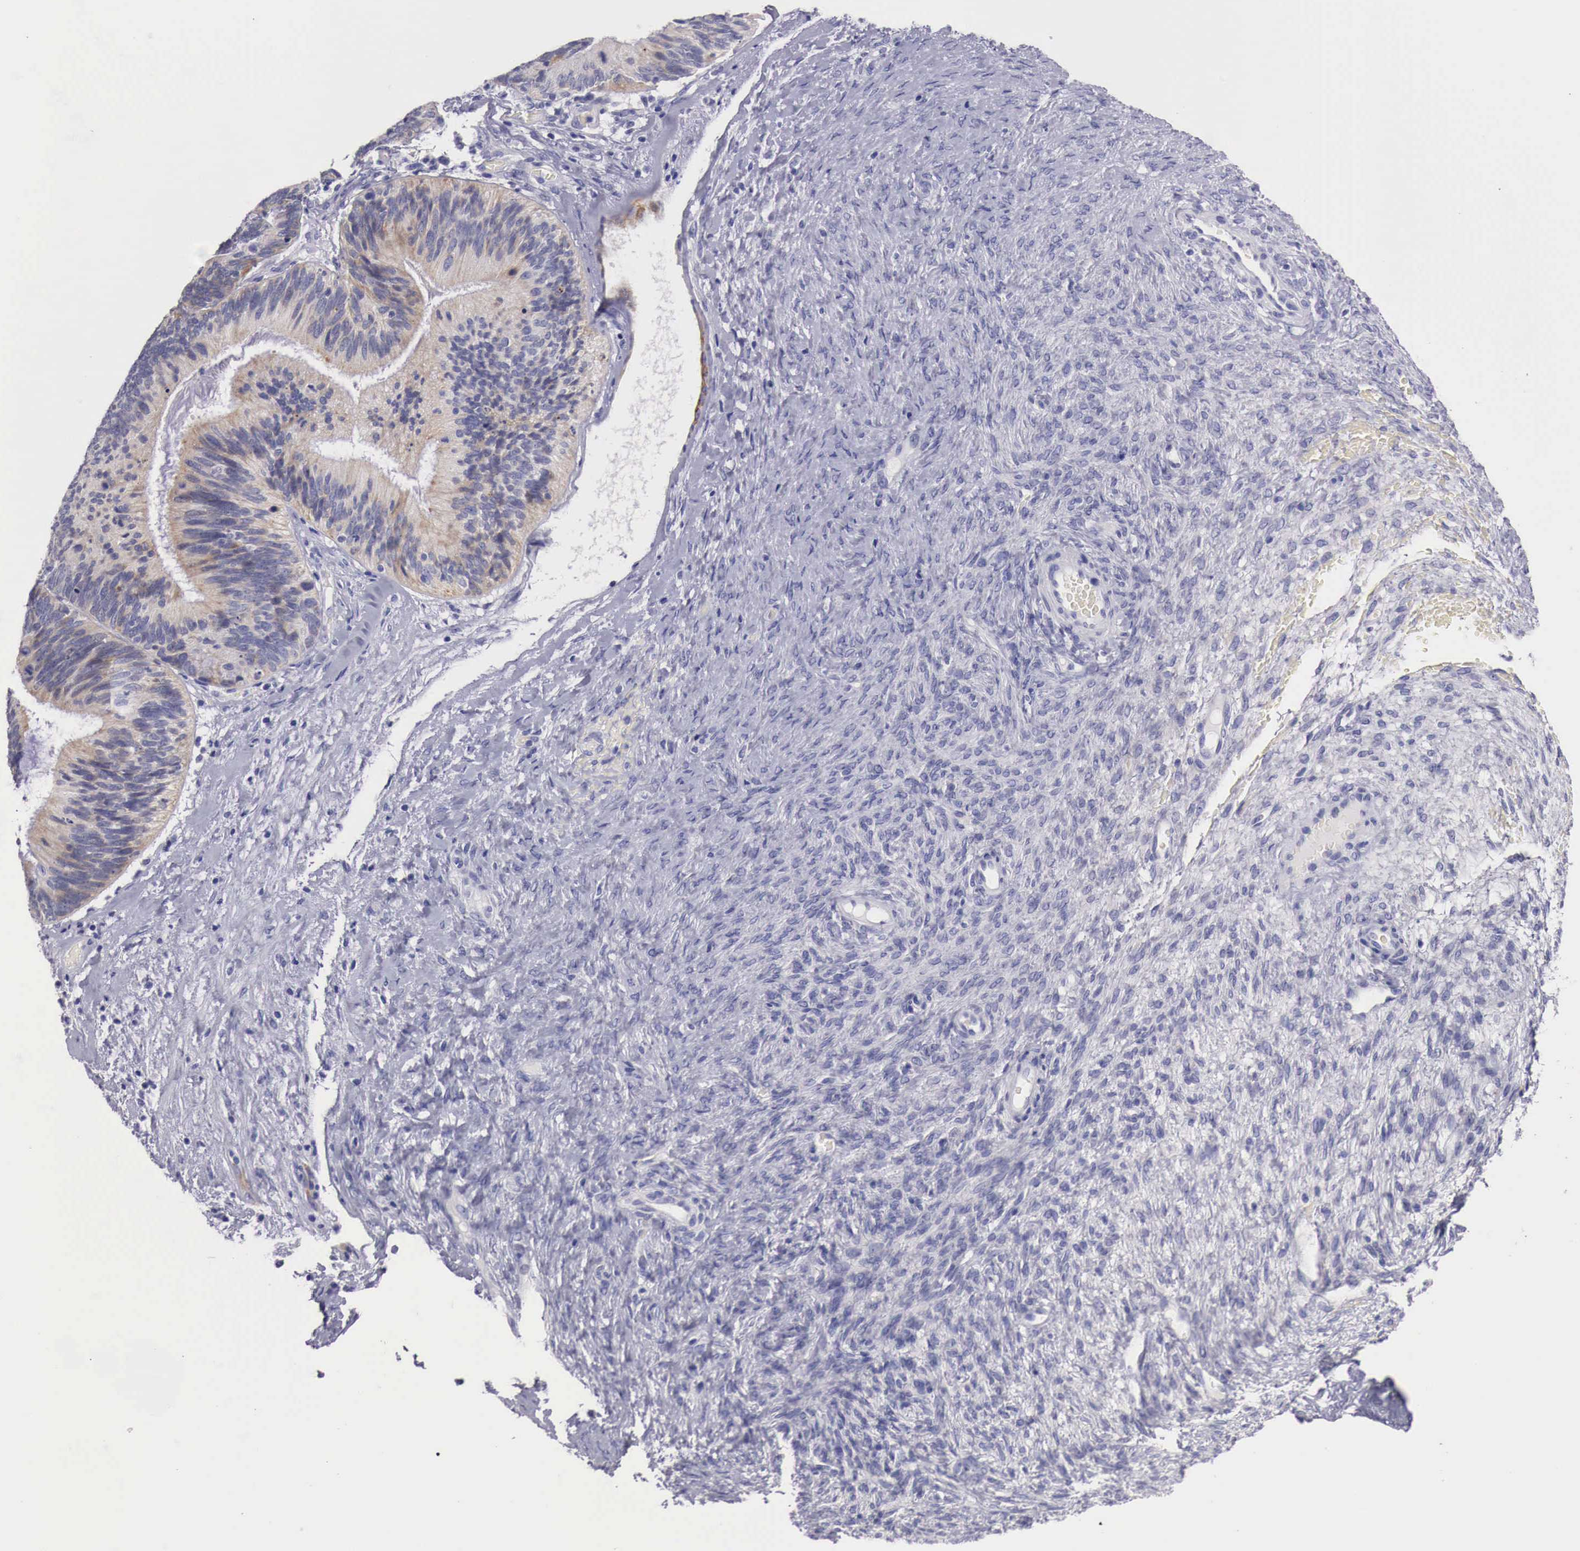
{"staining": {"intensity": "weak", "quantity": "25%-75%", "location": "cytoplasmic/membranous"}, "tissue": "ovarian cancer", "cell_type": "Tumor cells", "image_type": "cancer", "snomed": [{"axis": "morphology", "description": "Carcinoma, endometroid"}, {"axis": "topography", "description": "Ovary"}], "caption": "Protein analysis of ovarian cancer tissue displays weak cytoplasmic/membranous staining in about 25%-75% of tumor cells.", "gene": "NREP", "patient": {"sex": "female", "age": 52}}